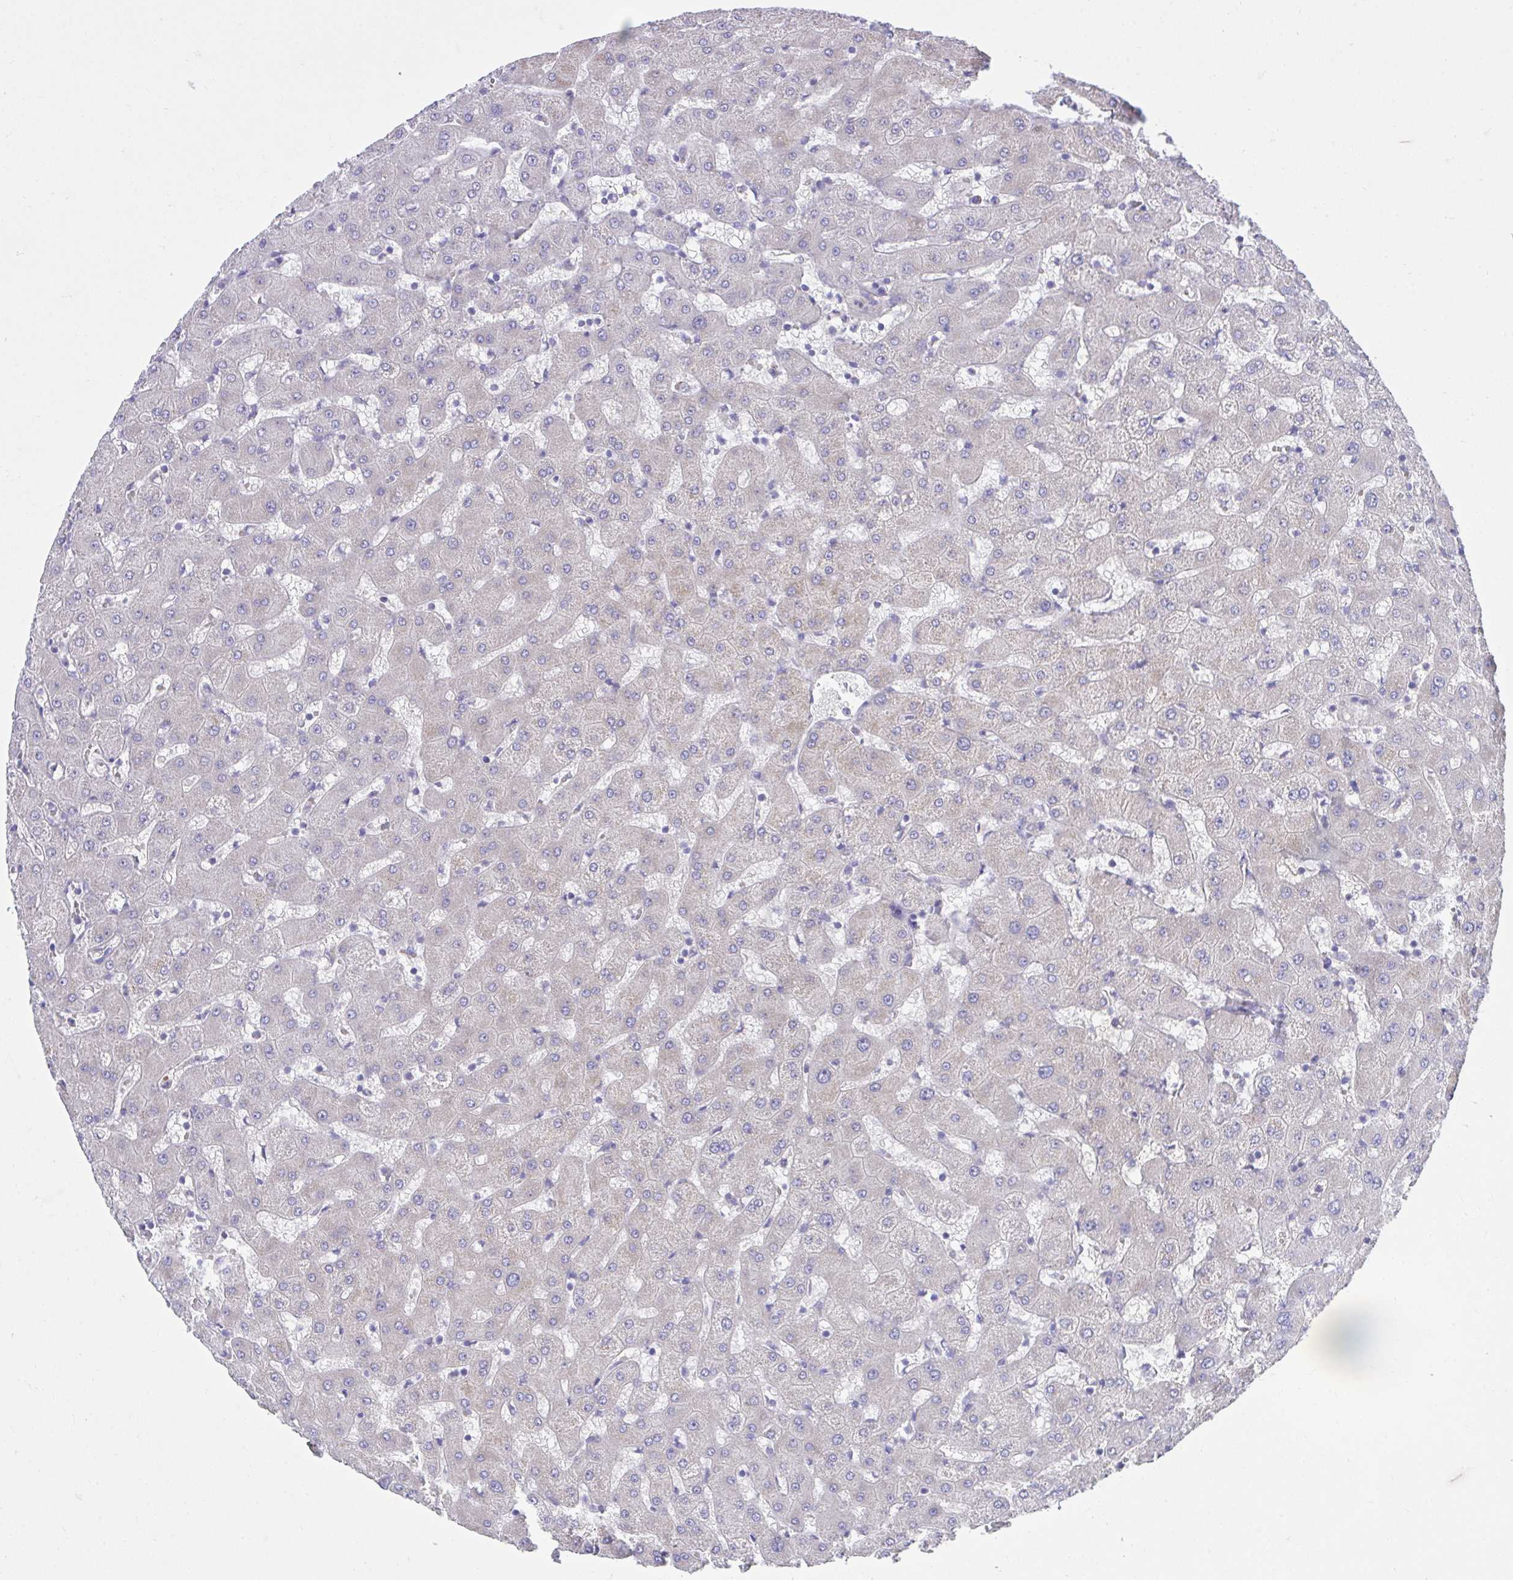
{"staining": {"intensity": "negative", "quantity": "none", "location": "none"}, "tissue": "liver", "cell_type": "Cholangiocytes", "image_type": "normal", "snomed": [{"axis": "morphology", "description": "Normal tissue, NOS"}, {"axis": "topography", "description": "Liver"}], "caption": "DAB (3,3'-diaminobenzidine) immunohistochemical staining of normal liver reveals no significant staining in cholangiocytes.", "gene": "PLEKHH1", "patient": {"sex": "female", "age": 63}}